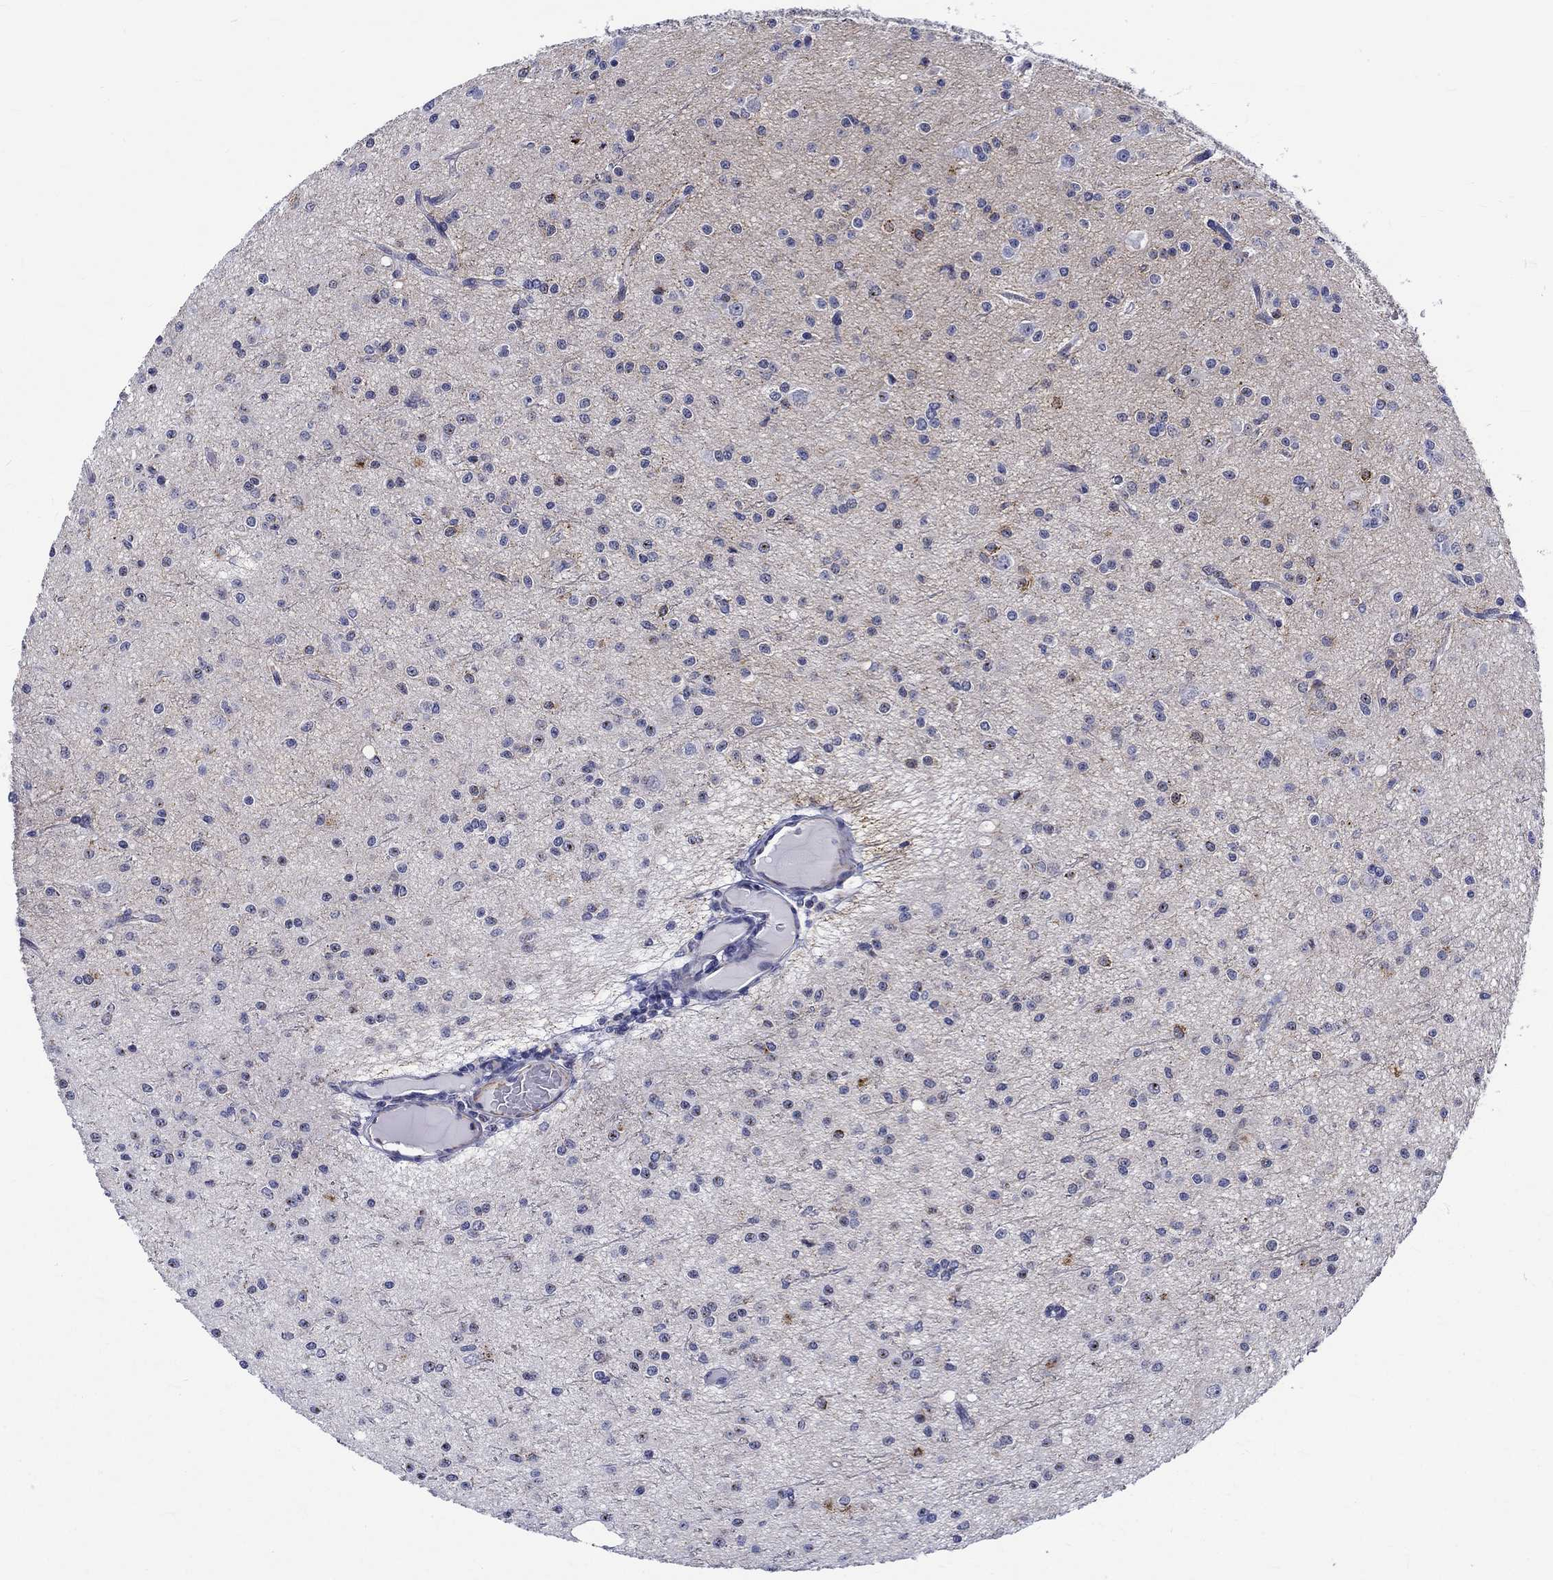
{"staining": {"intensity": "strong", "quantity": "<25%", "location": "cytoplasmic/membranous"}, "tissue": "glioma", "cell_type": "Tumor cells", "image_type": "cancer", "snomed": [{"axis": "morphology", "description": "Glioma, malignant, Low grade"}, {"axis": "topography", "description": "Brain"}], "caption": "Immunohistochemical staining of malignant low-grade glioma reveals medium levels of strong cytoplasmic/membranous expression in about <25% of tumor cells. (brown staining indicates protein expression, while blue staining denotes nuclei).", "gene": "ST6GALNAC1", "patient": {"sex": "male", "age": 27}}